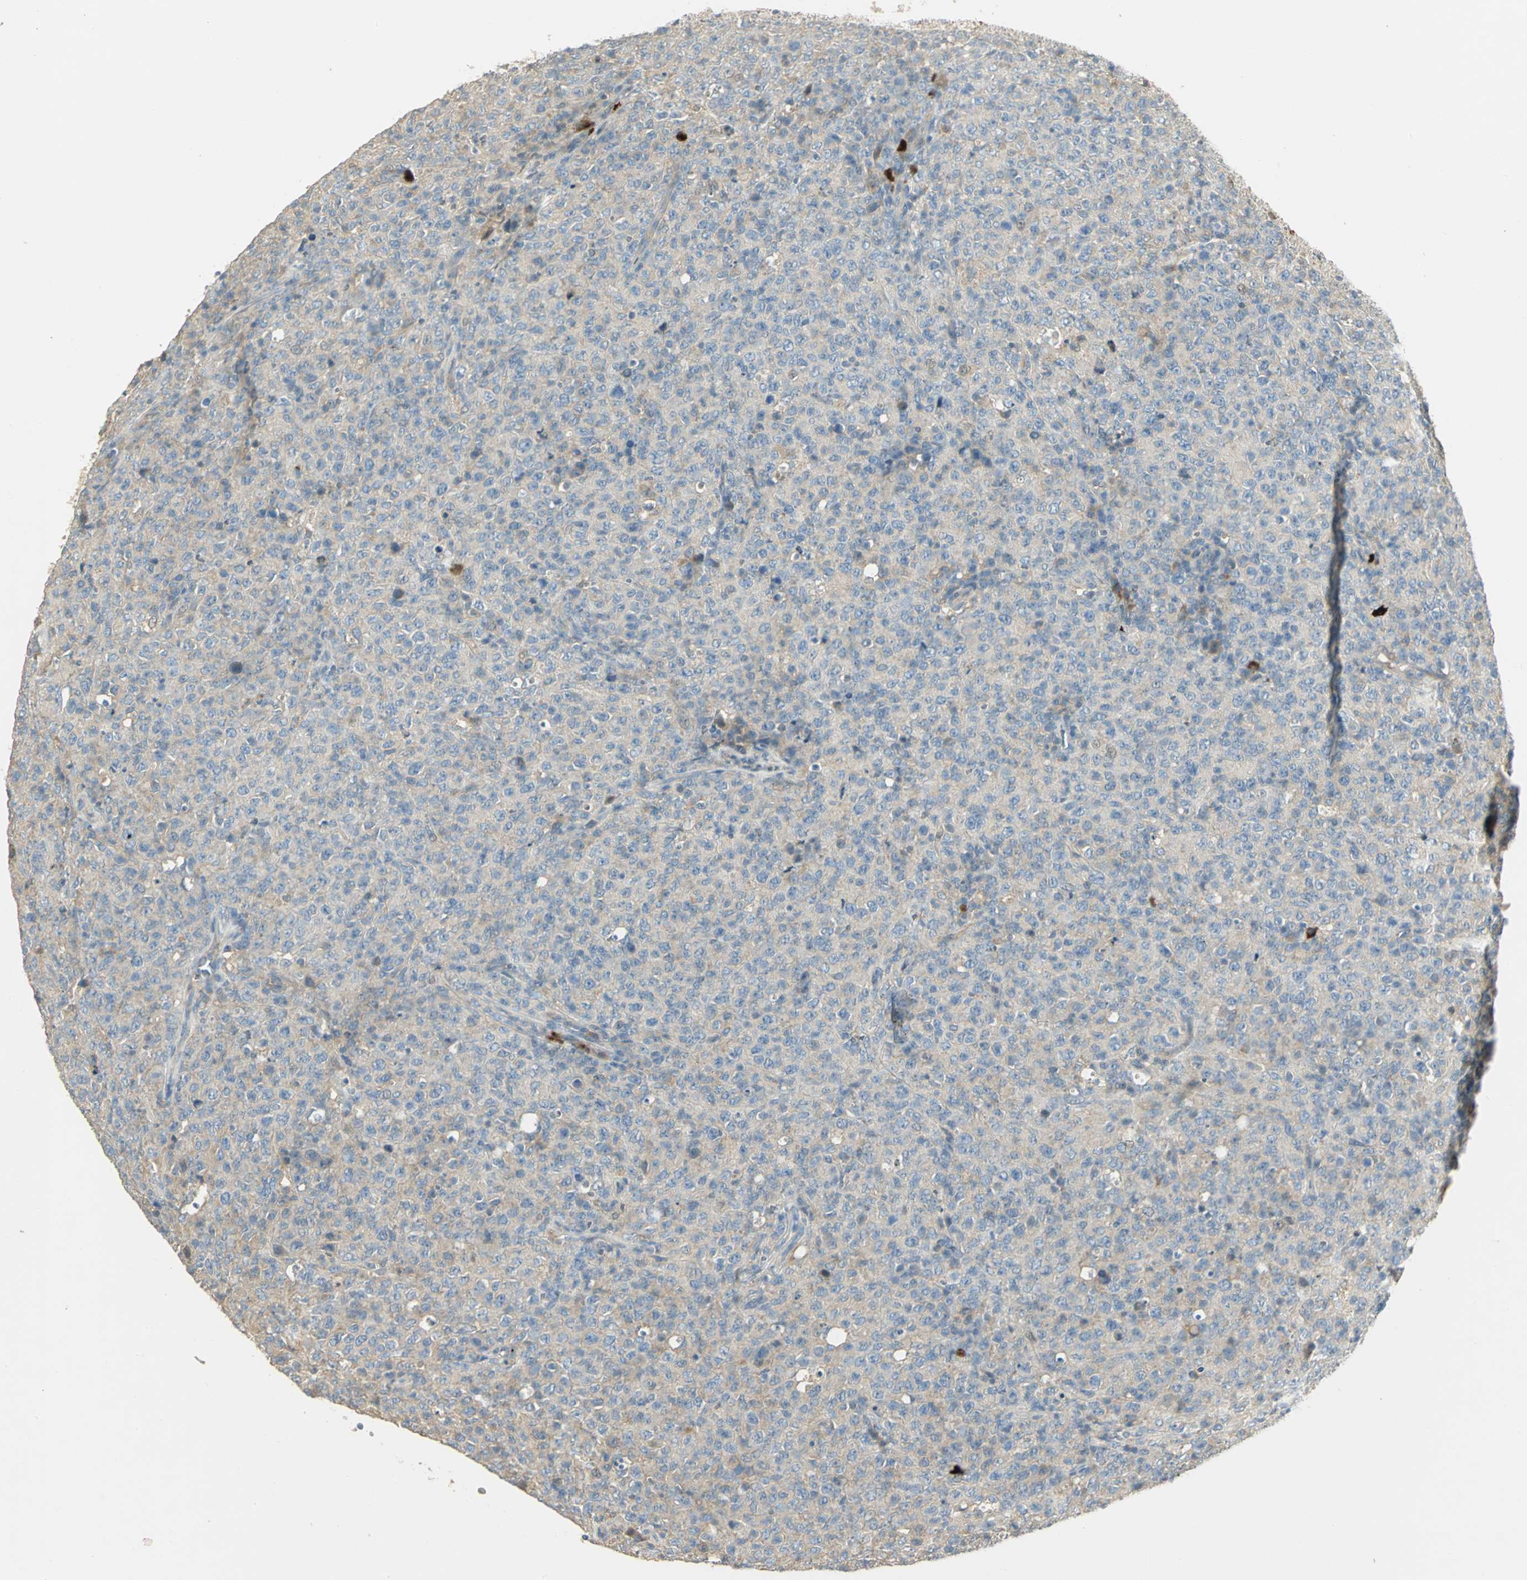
{"staining": {"intensity": "negative", "quantity": "none", "location": "none"}, "tissue": "lymphoma", "cell_type": "Tumor cells", "image_type": "cancer", "snomed": [{"axis": "morphology", "description": "Malignant lymphoma, non-Hodgkin's type, High grade"}, {"axis": "topography", "description": "Tonsil"}], "caption": "High power microscopy image of an immunohistochemistry micrograph of malignant lymphoma, non-Hodgkin's type (high-grade), revealing no significant positivity in tumor cells.", "gene": "PROC", "patient": {"sex": "female", "age": 36}}